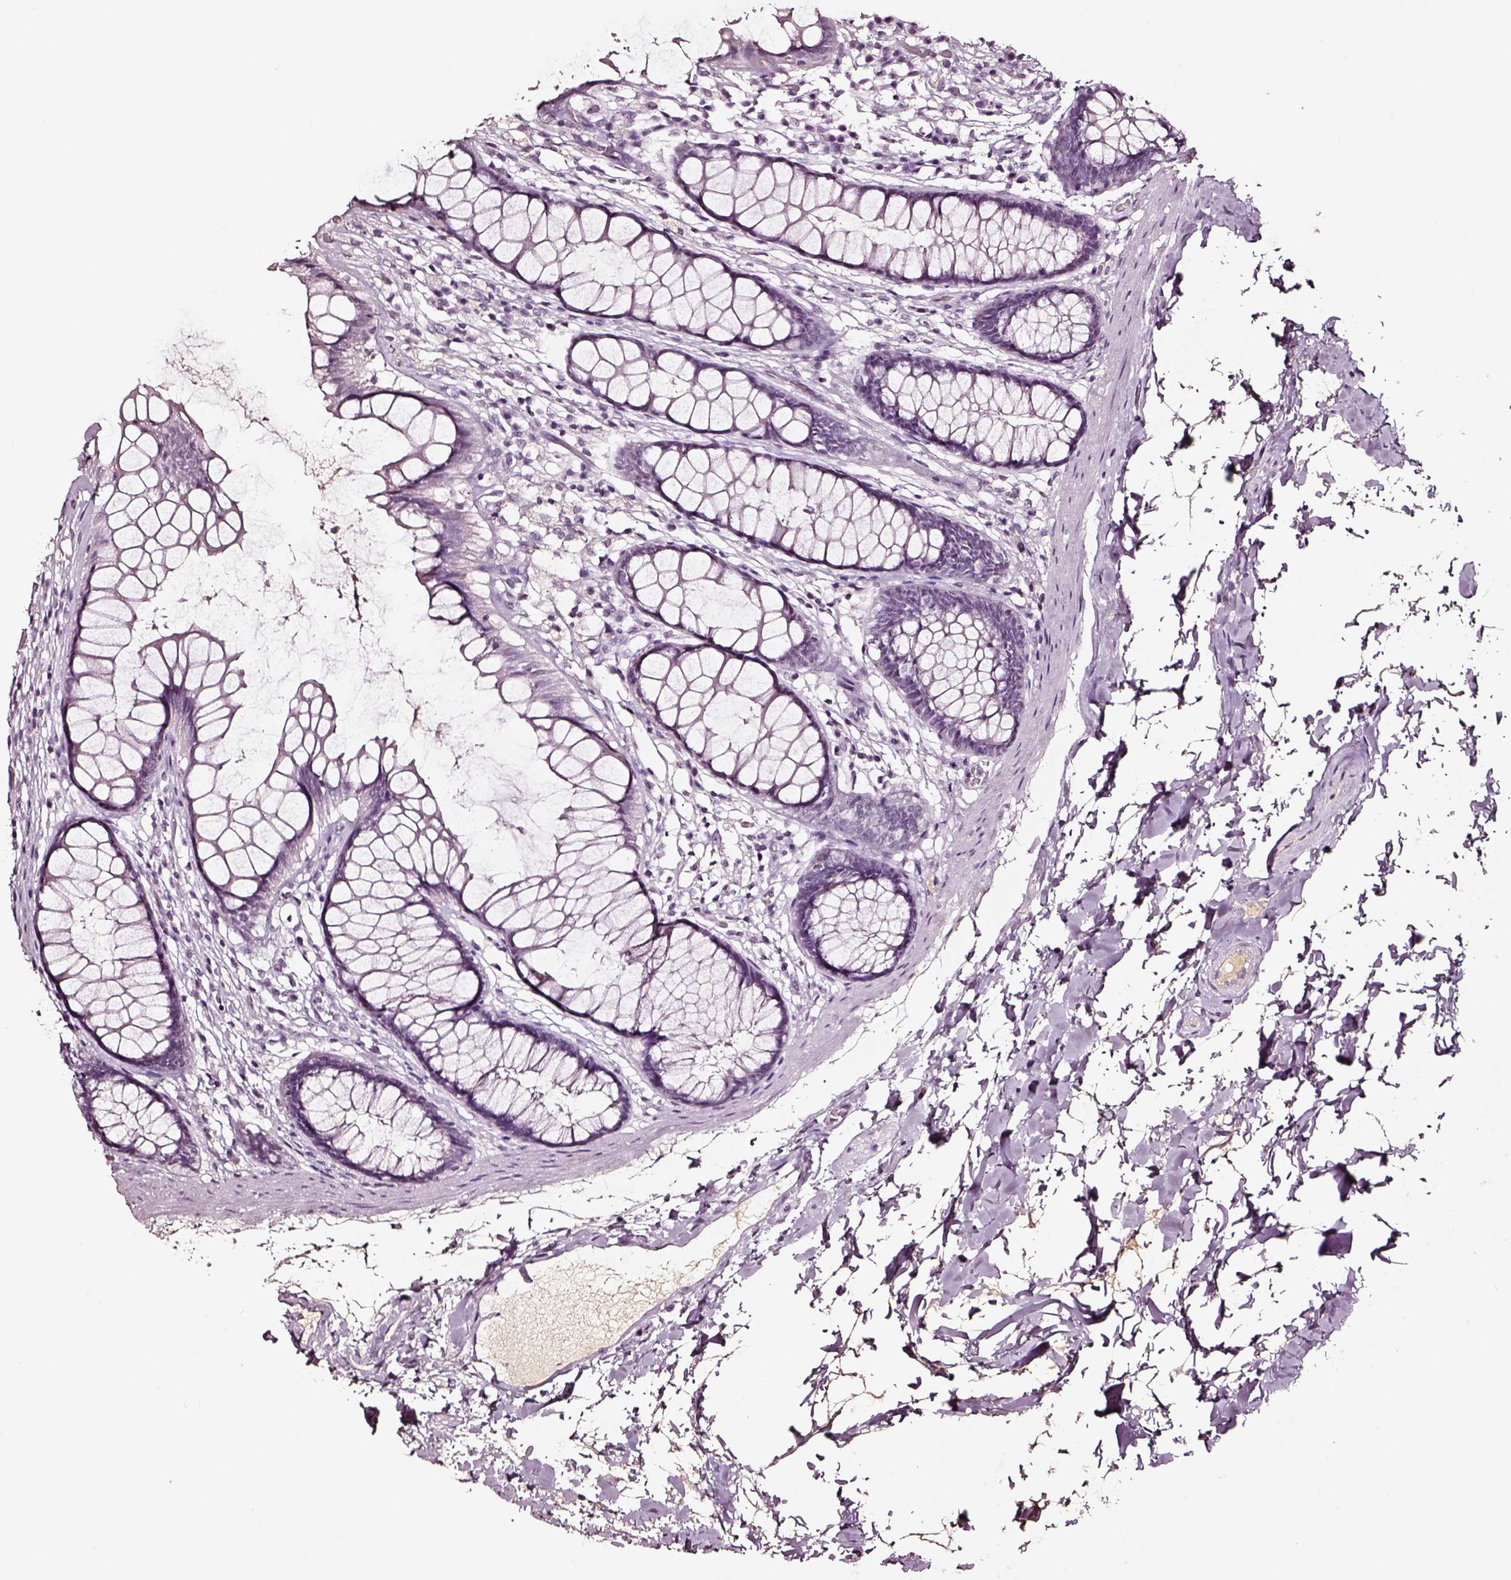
{"staining": {"intensity": "negative", "quantity": "none", "location": "none"}, "tissue": "rectum", "cell_type": "Glandular cells", "image_type": "normal", "snomed": [{"axis": "morphology", "description": "Normal tissue, NOS"}, {"axis": "topography", "description": "Rectum"}], "caption": "High magnification brightfield microscopy of normal rectum stained with DAB (brown) and counterstained with hematoxylin (blue): glandular cells show no significant staining. The staining is performed using DAB brown chromogen with nuclei counter-stained in using hematoxylin.", "gene": "SMIM17", "patient": {"sex": "male", "age": 72}}